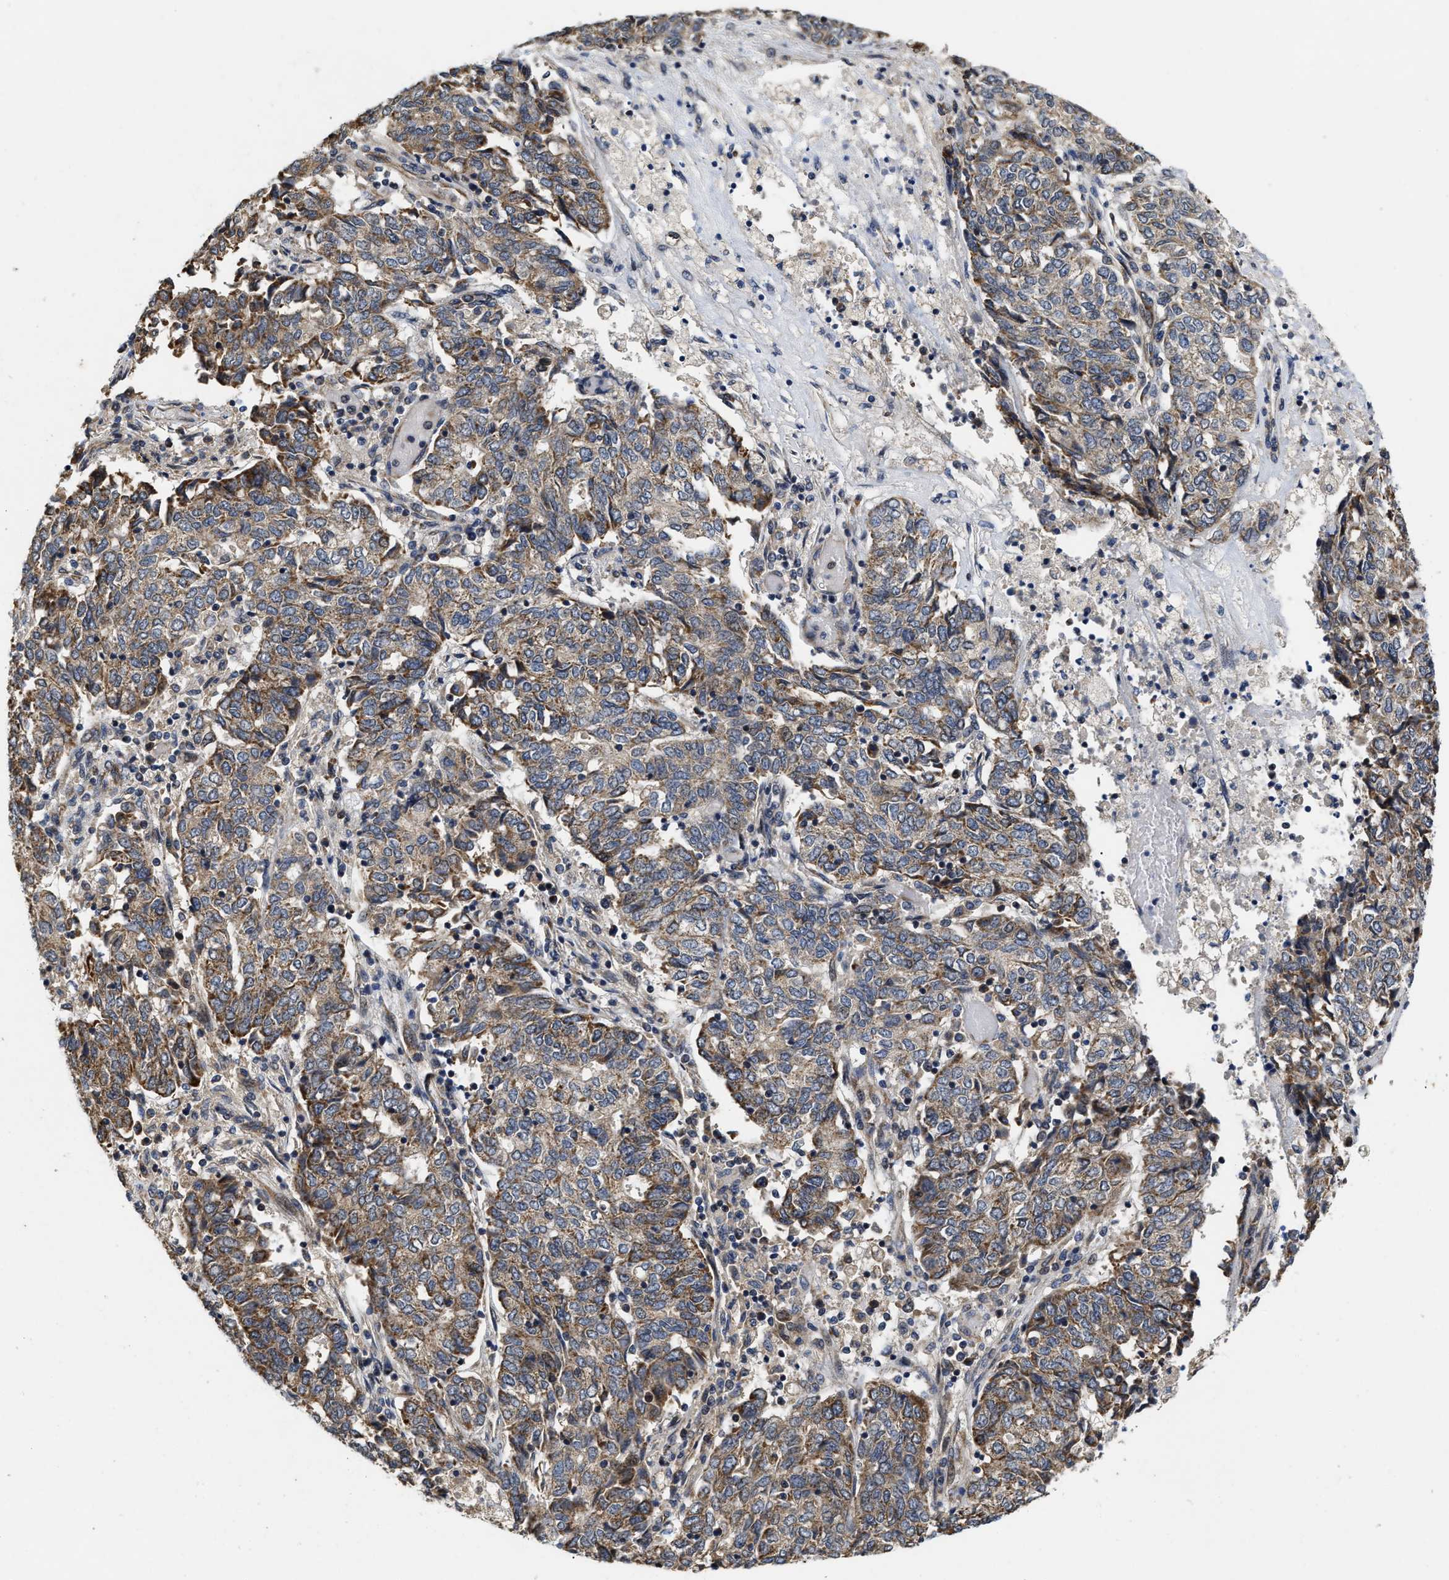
{"staining": {"intensity": "moderate", "quantity": ">75%", "location": "cytoplasmic/membranous"}, "tissue": "endometrial cancer", "cell_type": "Tumor cells", "image_type": "cancer", "snomed": [{"axis": "morphology", "description": "Adenocarcinoma, NOS"}, {"axis": "topography", "description": "Endometrium"}], "caption": "Protein expression analysis of human endometrial cancer reveals moderate cytoplasmic/membranous expression in approximately >75% of tumor cells. The protein of interest is shown in brown color, while the nuclei are stained blue.", "gene": "SCYL2", "patient": {"sex": "female", "age": 80}}